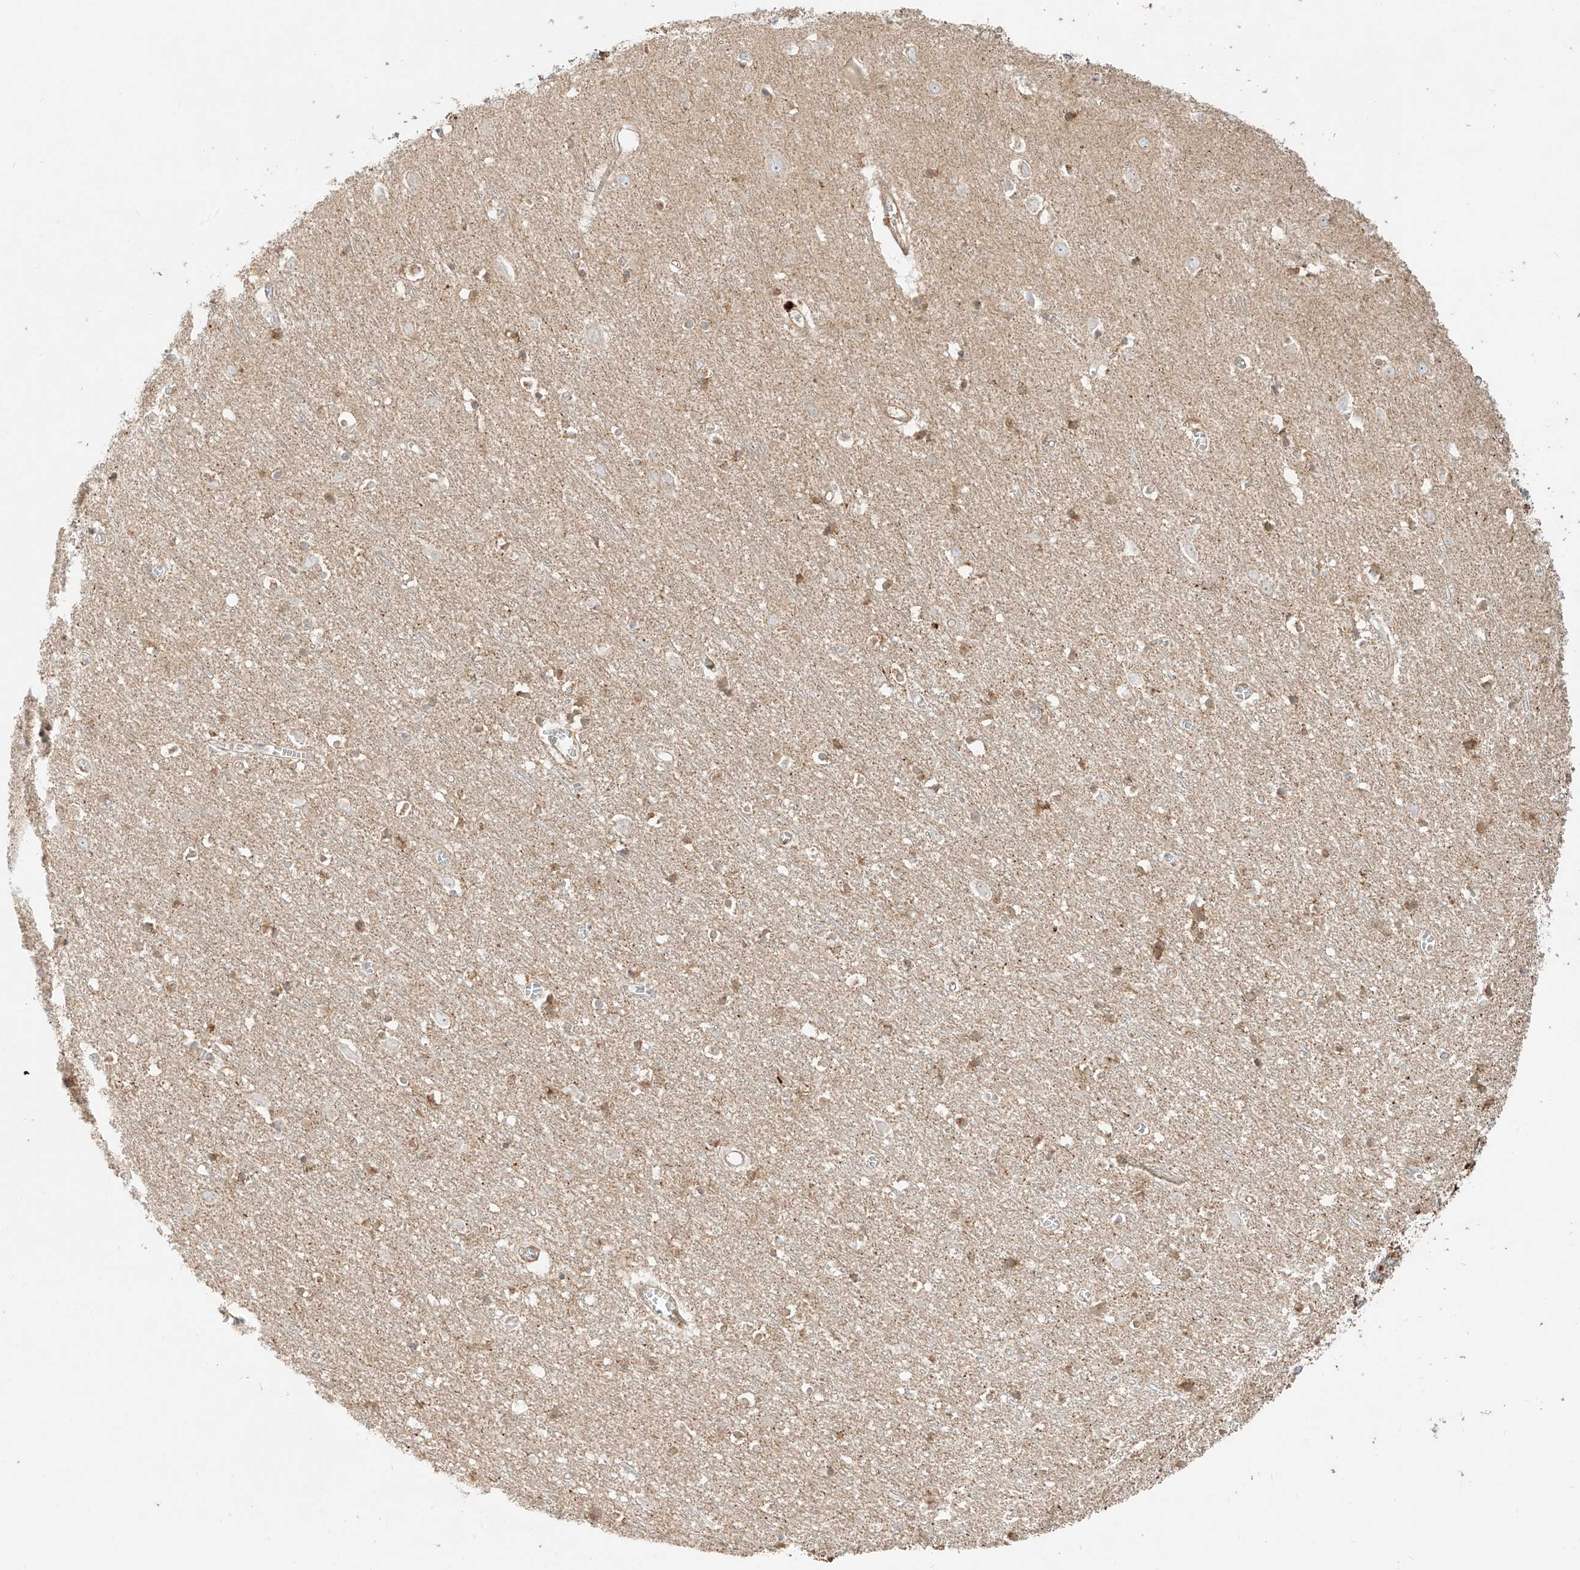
{"staining": {"intensity": "weak", "quantity": ">75%", "location": "cytoplasmic/membranous"}, "tissue": "cerebral cortex", "cell_type": "Endothelial cells", "image_type": "normal", "snomed": [{"axis": "morphology", "description": "Normal tissue, NOS"}, {"axis": "topography", "description": "Cerebral cortex"}], "caption": "Benign cerebral cortex was stained to show a protein in brown. There is low levels of weak cytoplasmic/membranous staining in about >75% of endothelial cells. (Stains: DAB (3,3'-diaminobenzidine) in brown, nuclei in blue, Microscopy: brightfield microscopy at high magnification).", "gene": "SNX9", "patient": {"sex": "female", "age": 64}}